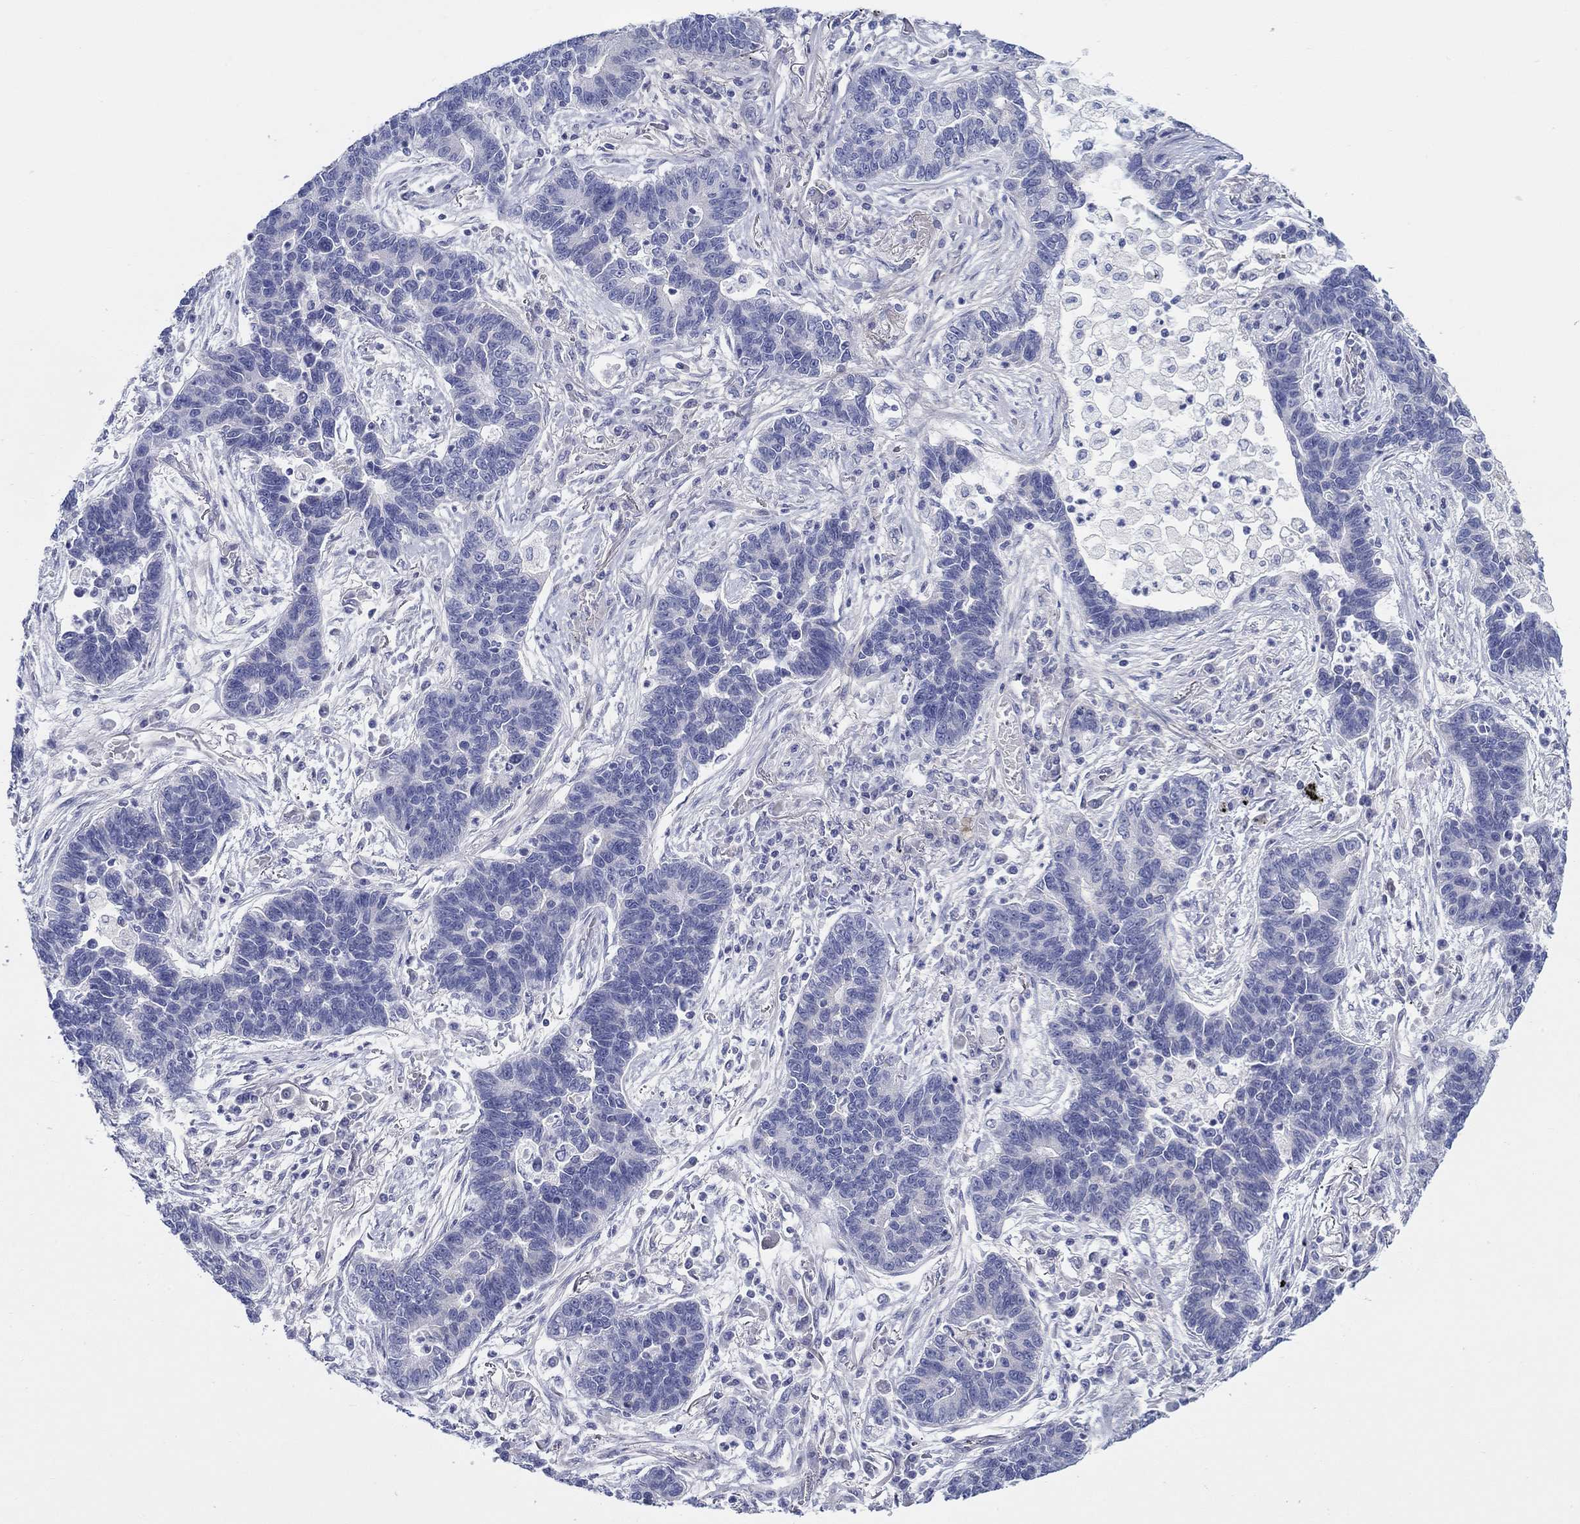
{"staining": {"intensity": "negative", "quantity": "none", "location": "none"}, "tissue": "lung cancer", "cell_type": "Tumor cells", "image_type": "cancer", "snomed": [{"axis": "morphology", "description": "Adenocarcinoma, NOS"}, {"axis": "topography", "description": "Lung"}], "caption": "Tumor cells show no significant protein expression in lung cancer (adenocarcinoma).", "gene": "HAPLN4", "patient": {"sex": "female", "age": 57}}